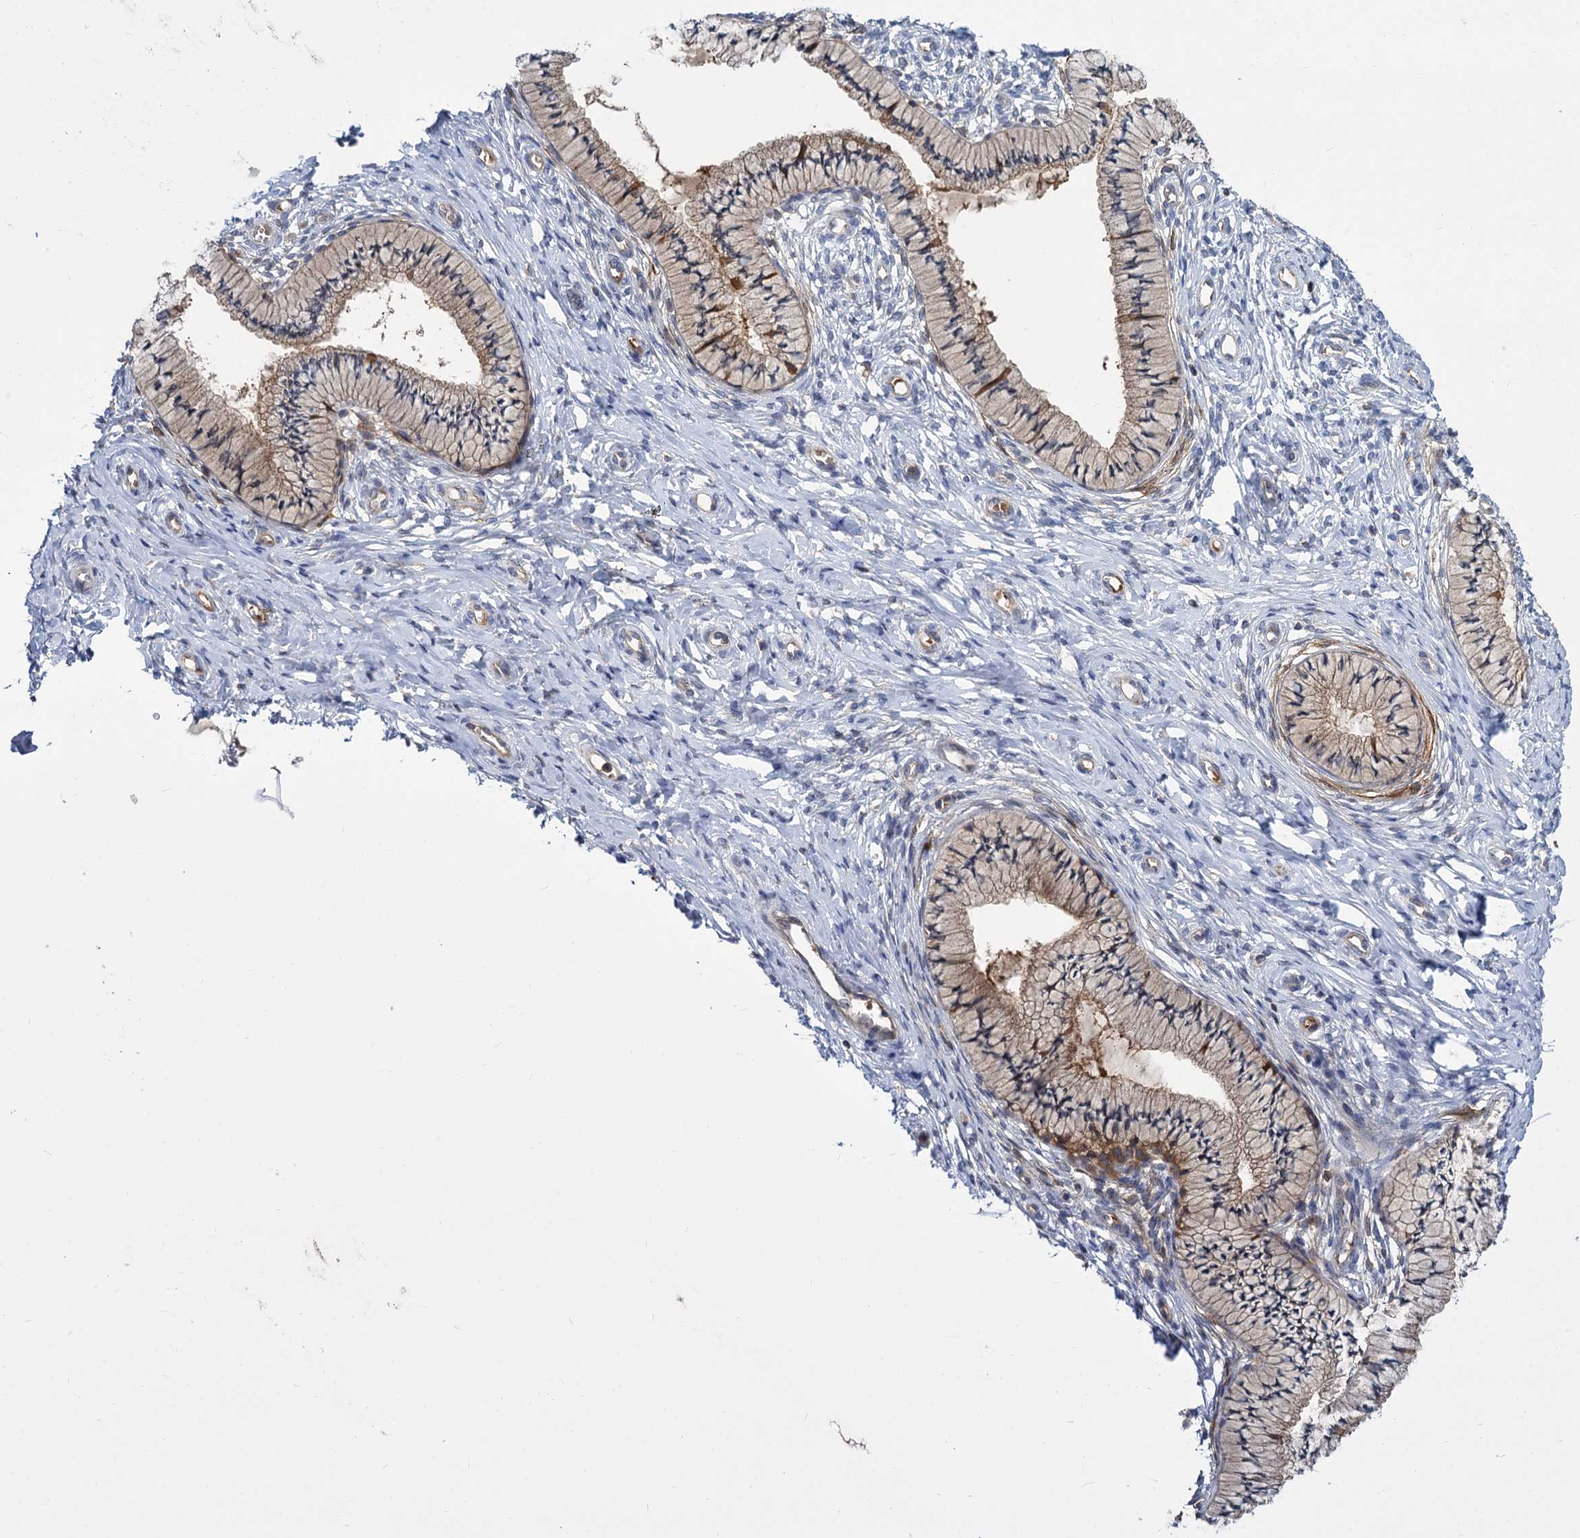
{"staining": {"intensity": "weak", "quantity": ">75%", "location": "cytoplasmic/membranous"}, "tissue": "cervix", "cell_type": "Glandular cells", "image_type": "normal", "snomed": [{"axis": "morphology", "description": "Normal tissue, NOS"}, {"axis": "topography", "description": "Cervix"}], "caption": "Cervix stained for a protein demonstrates weak cytoplasmic/membranous positivity in glandular cells. The protein is stained brown, and the nuclei are stained in blue (DAB IHC with brightfield microscopy, high magnification).", "gene": "GCLC", "patient": {"sex": "female", "age": 36}}